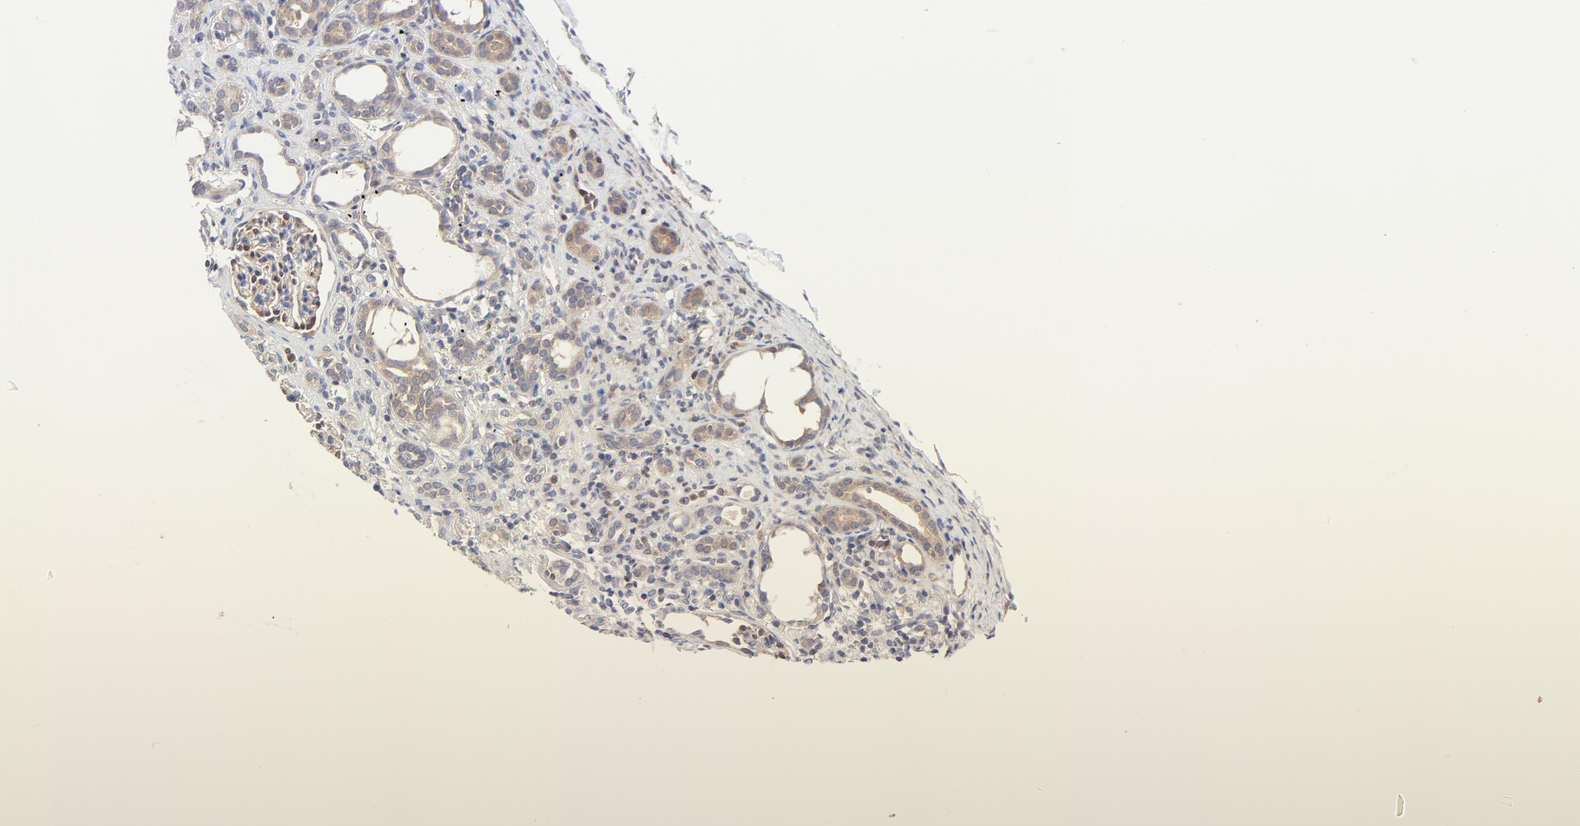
{"staining": {"intensity": "moderate", "quantity": "<25%", "location": "cytoplasmic/membranous"}, "tissue": "kidney", "cell_type": "Cells in glomeruli", "image_type": "normal", "snomed": [{"axis": "morphology", "description": "Normal tissue, NOS"}, {"axis": "topography", "description": "Kidney"}], "caption": "Moderate cytoplasmic/membranous expression for a protein is appreciated in approximately <25% of cells in glomeruli of benign kidney using immunohistochemistry.", "gene": "PCMT1", "patient": {"sex": "male", "age": 7}}